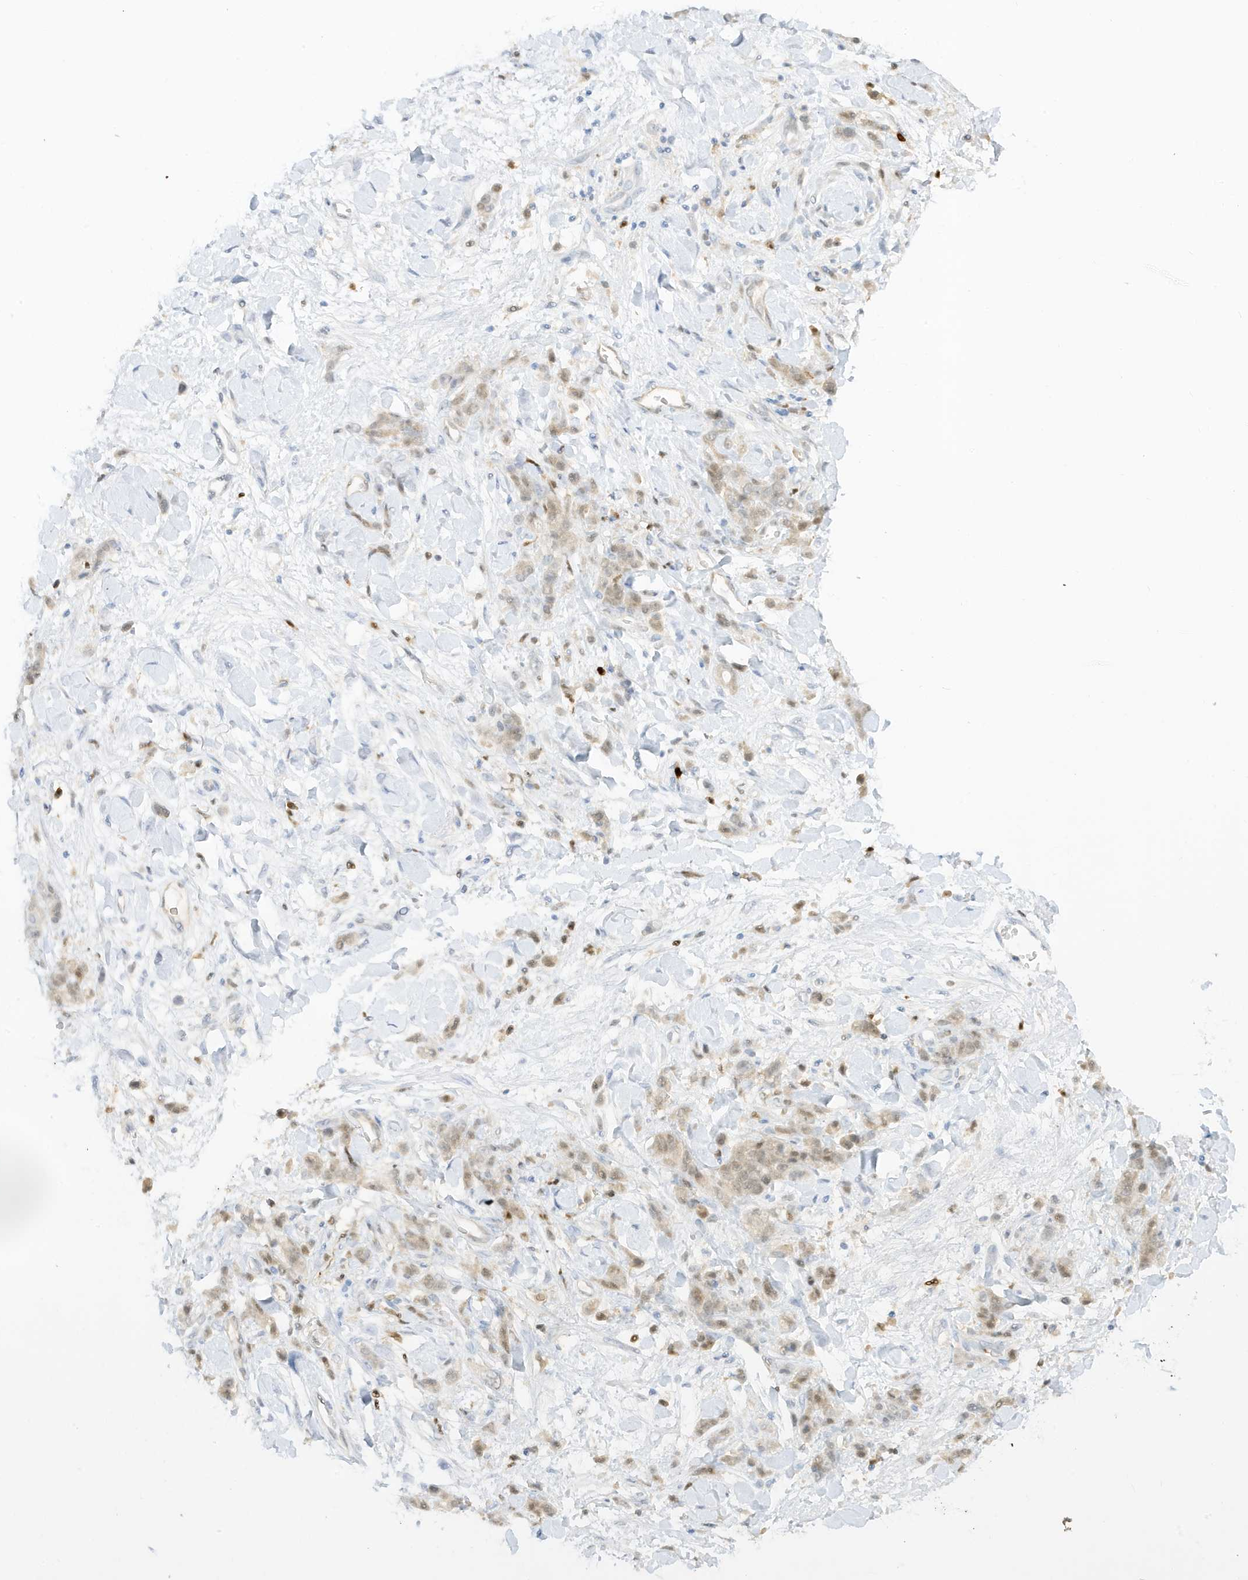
{"staining": {"intensity": "weak", "quantity": "25%-75%", "location": "cytoplasmic/membranous,nuclear"}, "tissue": "stomach cancer", "cell_type": "Tumor cells", "image_type": "cancer", "snomed": [{"axis": "morphology", "description": "Normal tissue, NOS"}, {"axis": "morphology", "description": "Adenocarcinoma, NOS"}, {"axis": "topography", "description": "Stomach"}], "caption": "Adenocarcinoma (stomach) stained with IHC reveals weak cytoplasmic/membranous and nuclear staining in approximately 25%-75% of tumor cells.", "gene": "GCA", "patient": {"sex": "male", "age": 82}}